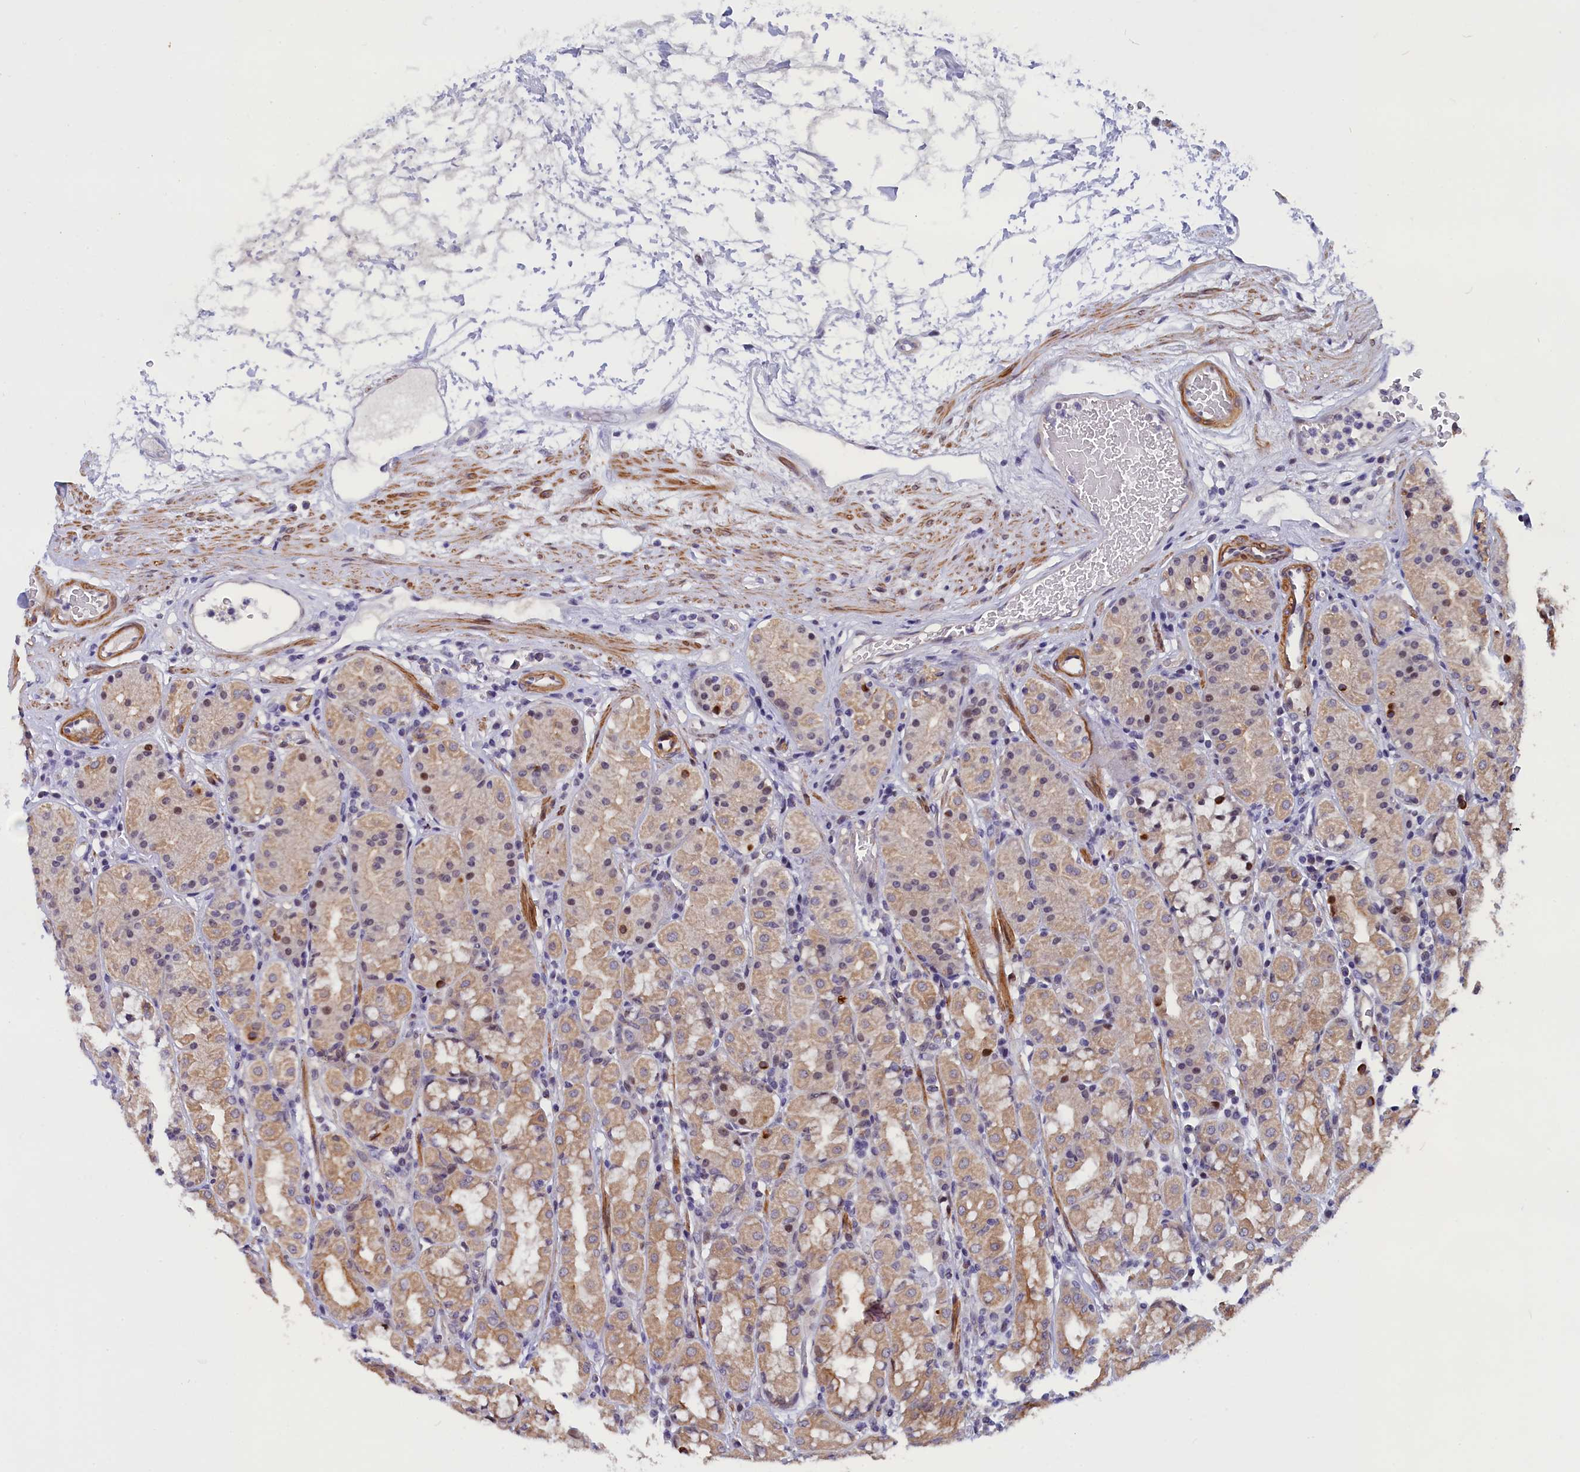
{"staining": {"intensity": "strong", "quantity": "25%-75%", "location": "cytoplasmic/membranous"}, "tissue": "stomach", "cell_type": "Glandular cells", "image_type": "normal", "snomed": [{"axis": "morphology", "description": "Normal tissue, NOS"}, {"axis": "topography", "description": "Stomach, lower"}], "caption": "A brown stain labels strong cytoplasmic/membranous staining of a protein in glandular cells of unremarkable human stomach. (DAB (3,3'-diaminobenzidine) IHC, brown staining for protein, blue staining for nuclei).", "gene": "ANKRD34B", "patient": {"sex": "female", "age": 56}}